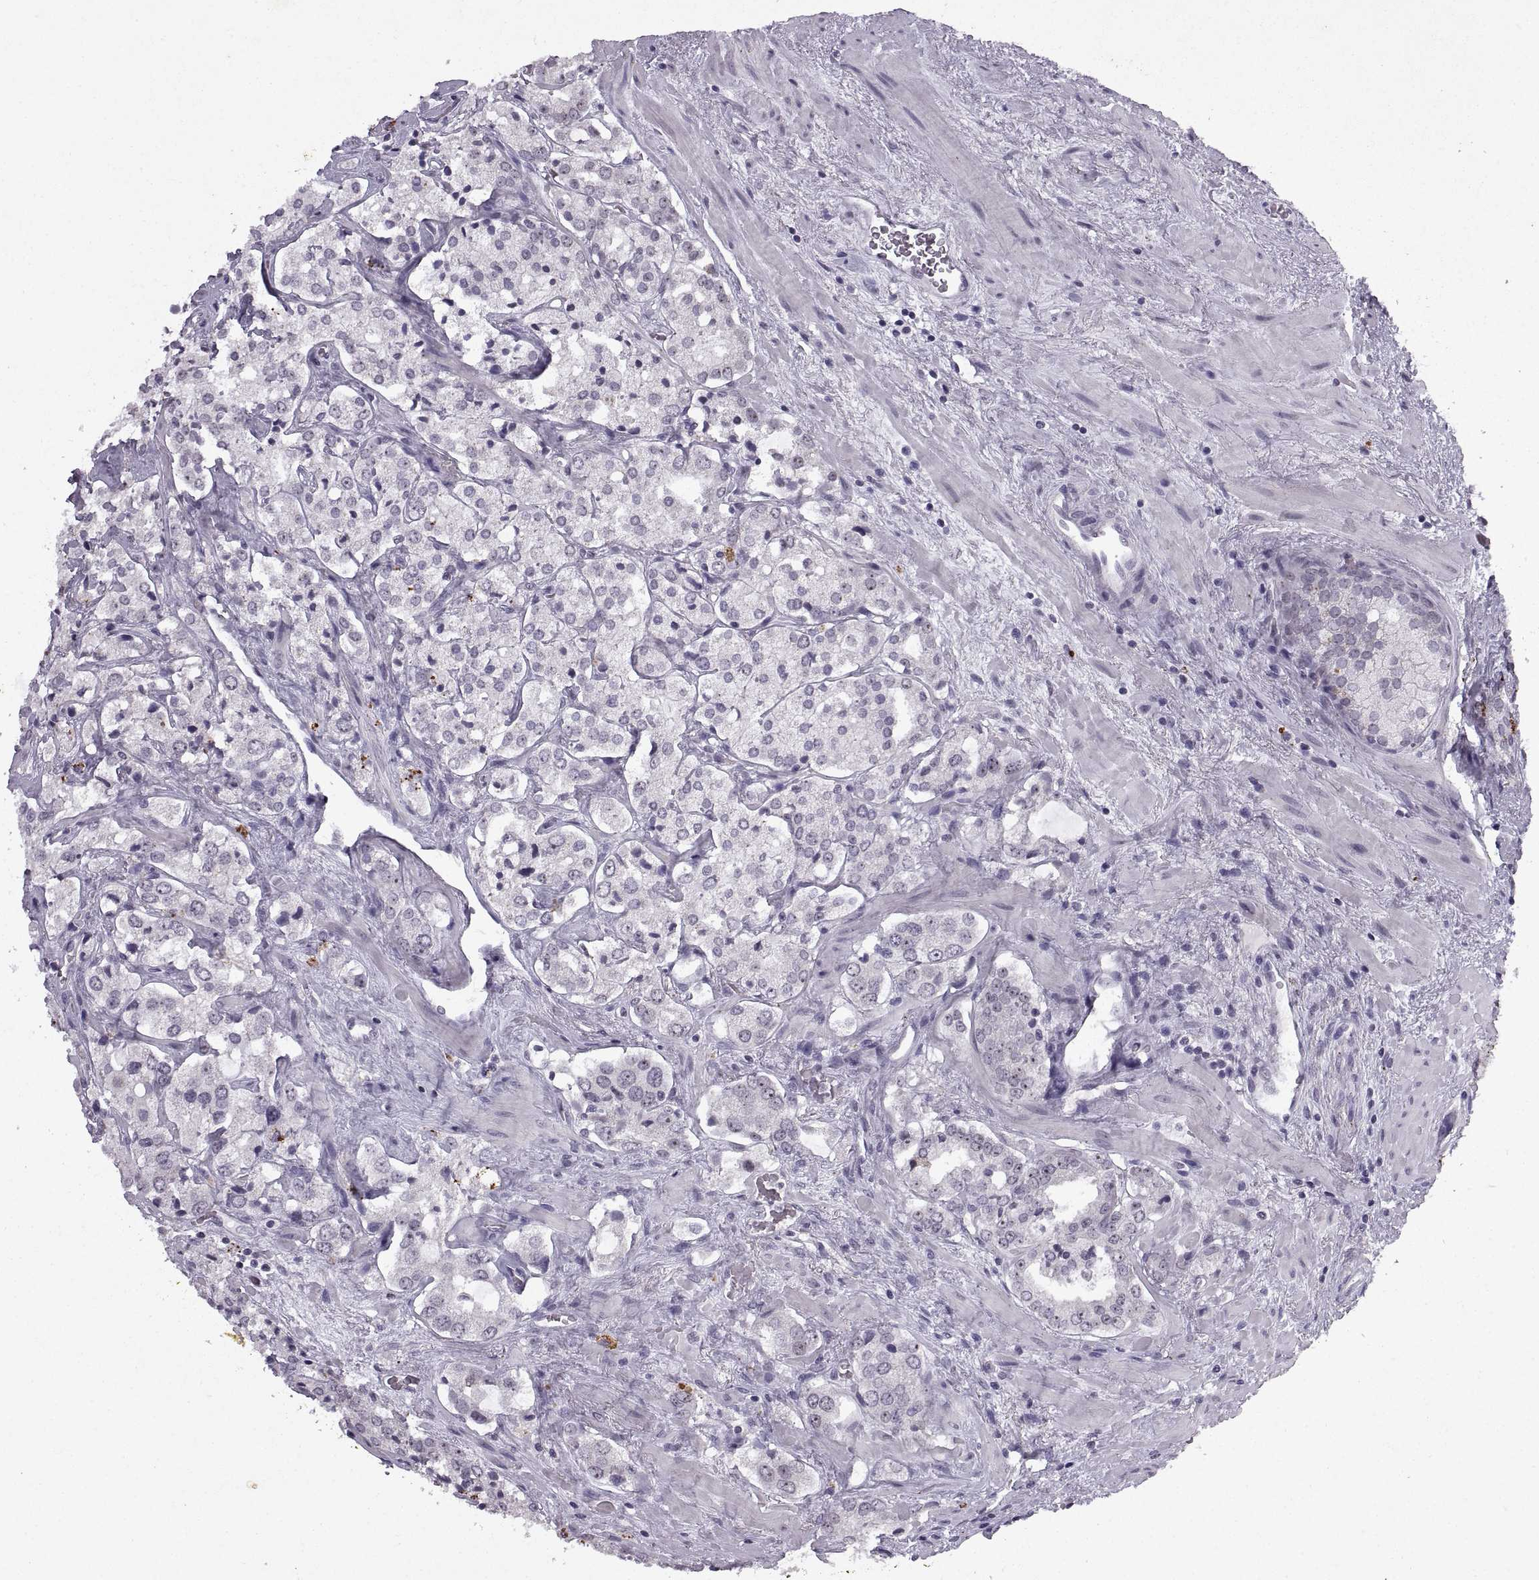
{"staining": {"intensity": "weak", "quantity": "<25%", "location": "nuclear"}, "tissue": "prostate cancer", "cell_type": "Tumor cells", "image_type": "cancer", "snomed": [{"axis": "morphology", "description": "Adenocarcinoma, NOS"}, {"axis": "topography", "description": "Prostate"}], "caption": "DAB (3,3'-diaminobenzidine) immunohistochemical staining of prostate adenocarcinoma shows no significant staining in tumor cells.", "gene": "SINHCAF", "patient": {"sex": "male", "age": 66}}